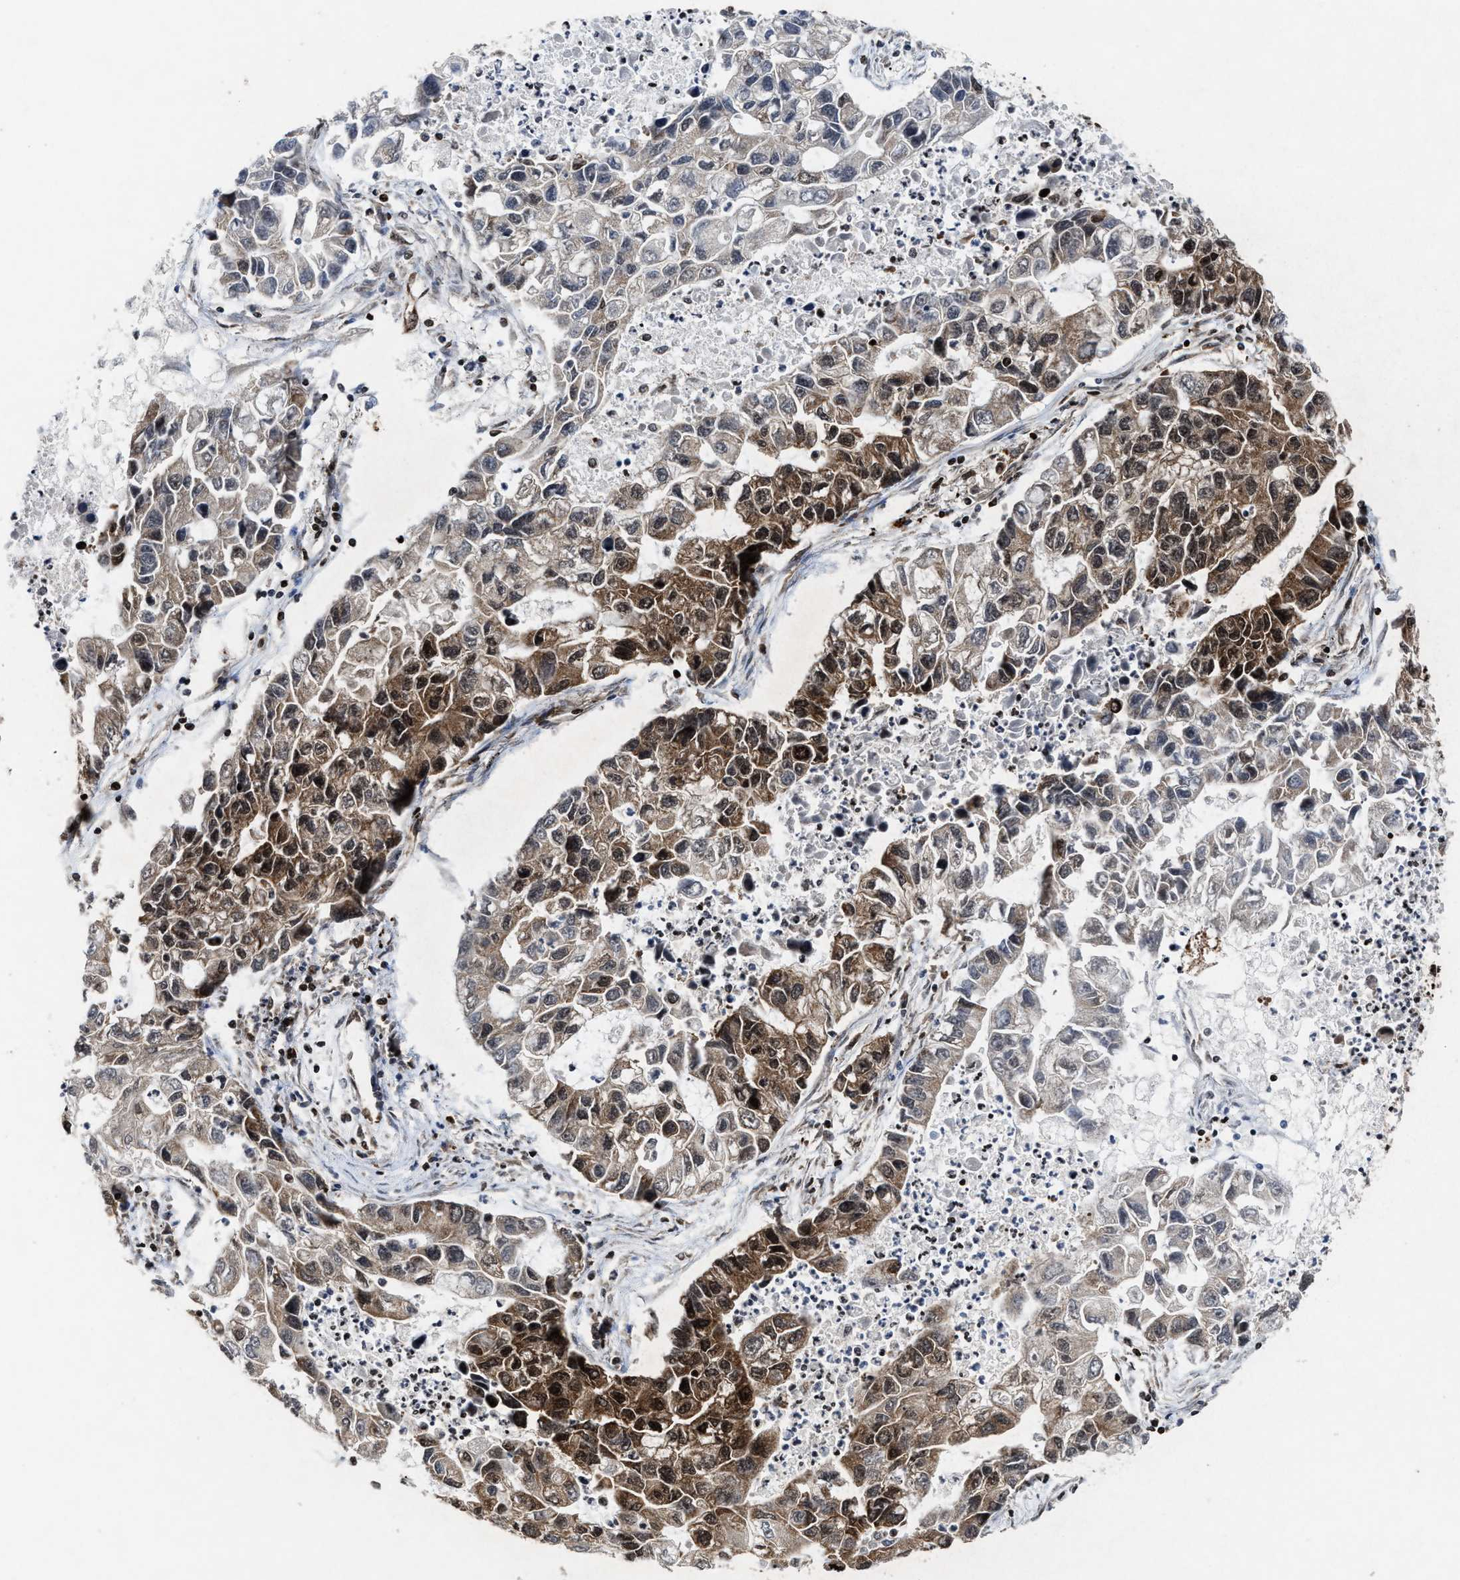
{"staining": {"intensity": "strong", "quantity": "25%-75%", "location": "cytoplasmic/membranous,nuclear"}, "tissue": "lung cancer", "cell_type": "Tumor cells", "image_type": "cancer", "snomed": [{"axis": "morphology", "description": "Adenocarcinoma, NOS"}, {"axis": "topography", "description": "Lung"}], "caption": "This is a histology image of IHC staining of adenocarcinoma (lung), which shows strong expression in the cytoplasmic/membranous and nuclear of tumor cells.", "gene": "ALYREF", "patient": {"sex": "female", "age": 51}}